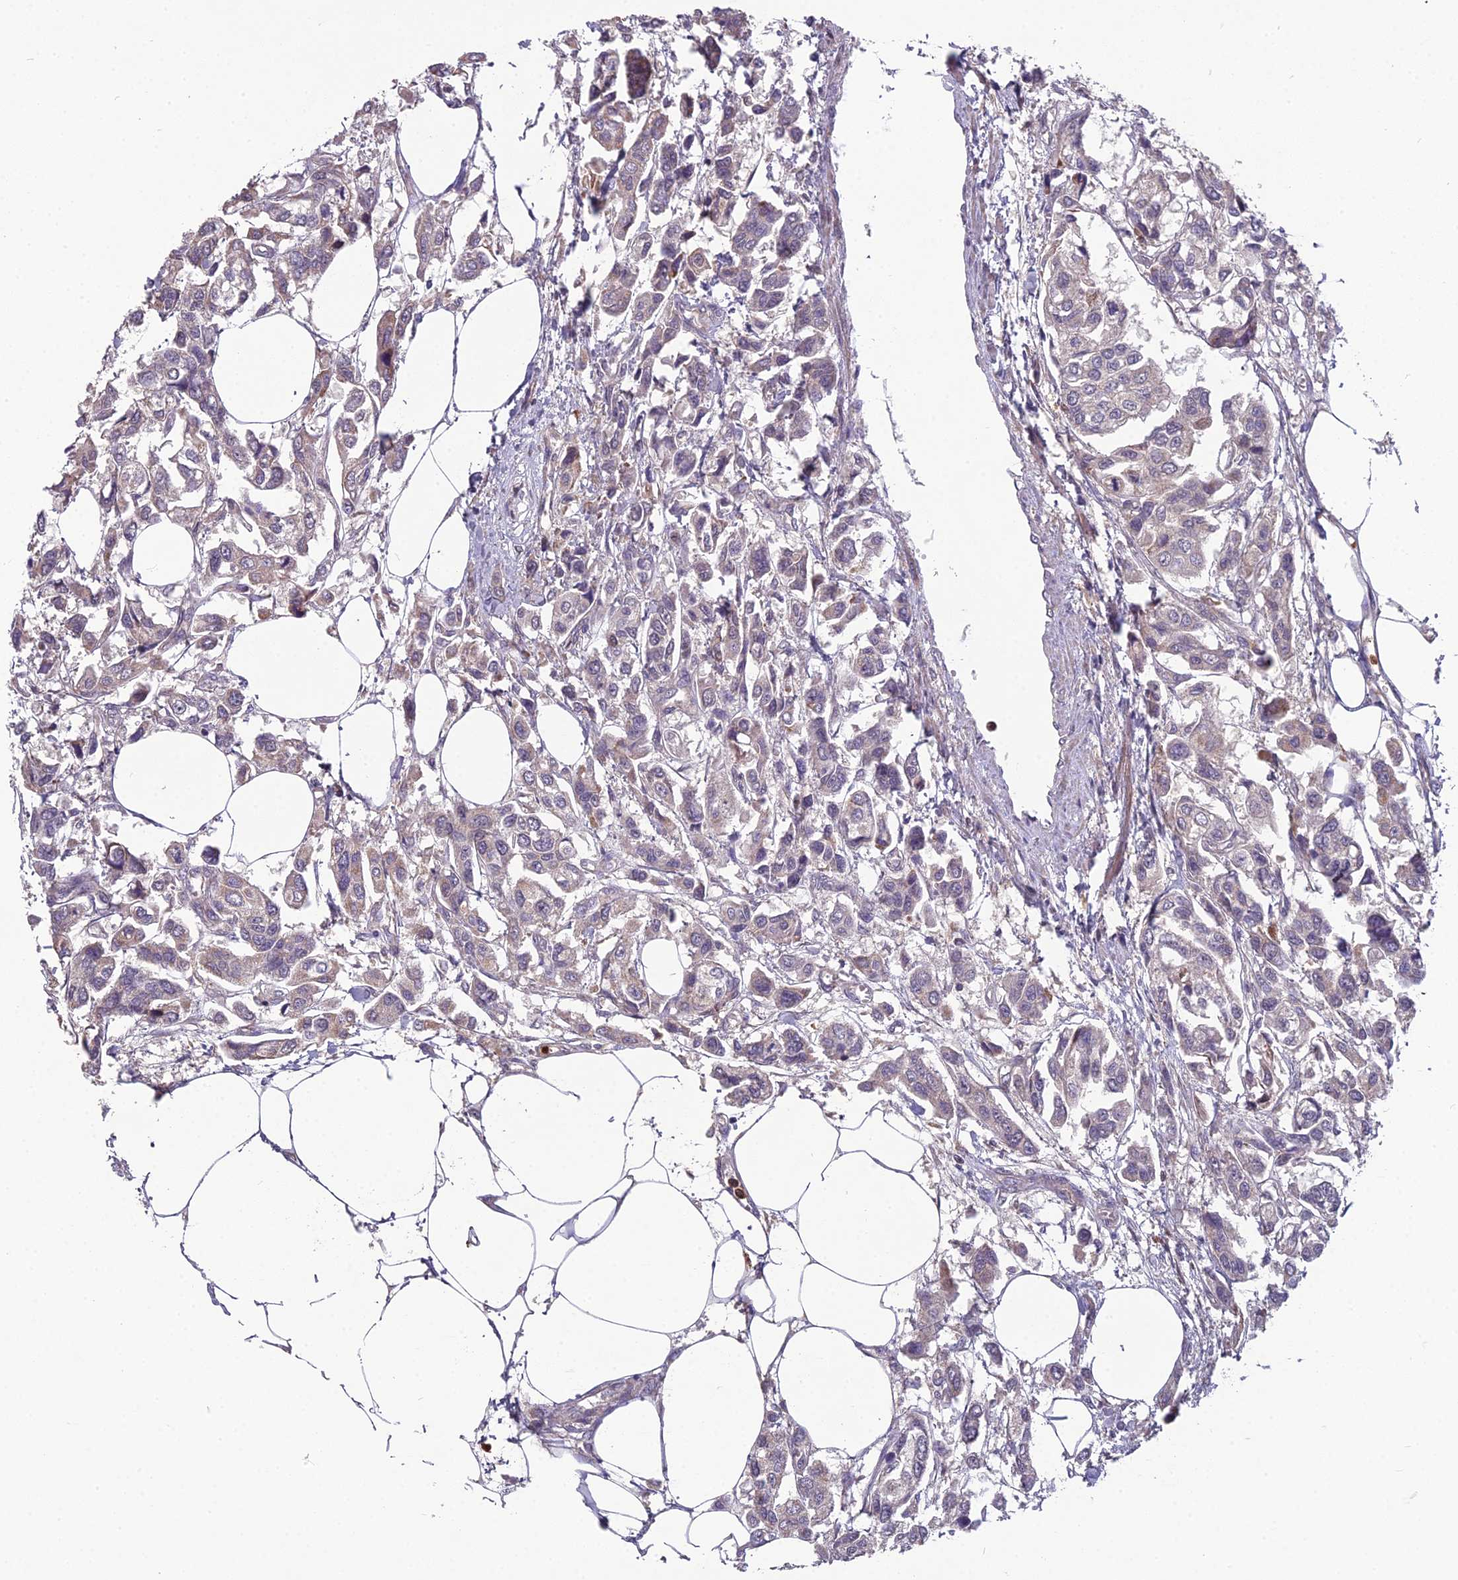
{"staining": {"intensity": "negative", "quantity": "none", "location": "none"}, "tissue": "urothelial cancer", "cell_type": "Tumor cells", "image_type": "cancer", "snomed": [{"axis": "morphology", "description": "Urothelial carcinoma, High grade"}, {"axis": "topography", "description": "Urinary bladder"}], "caption": "Immunohistochemistry (IHC) image of human high-grade urothelial carcinoma stained for a protein (brown), which displays no expression in tumor cells.", "gene": "ENSG00000188897", "patient": {"sex": "male", "age": 67}}